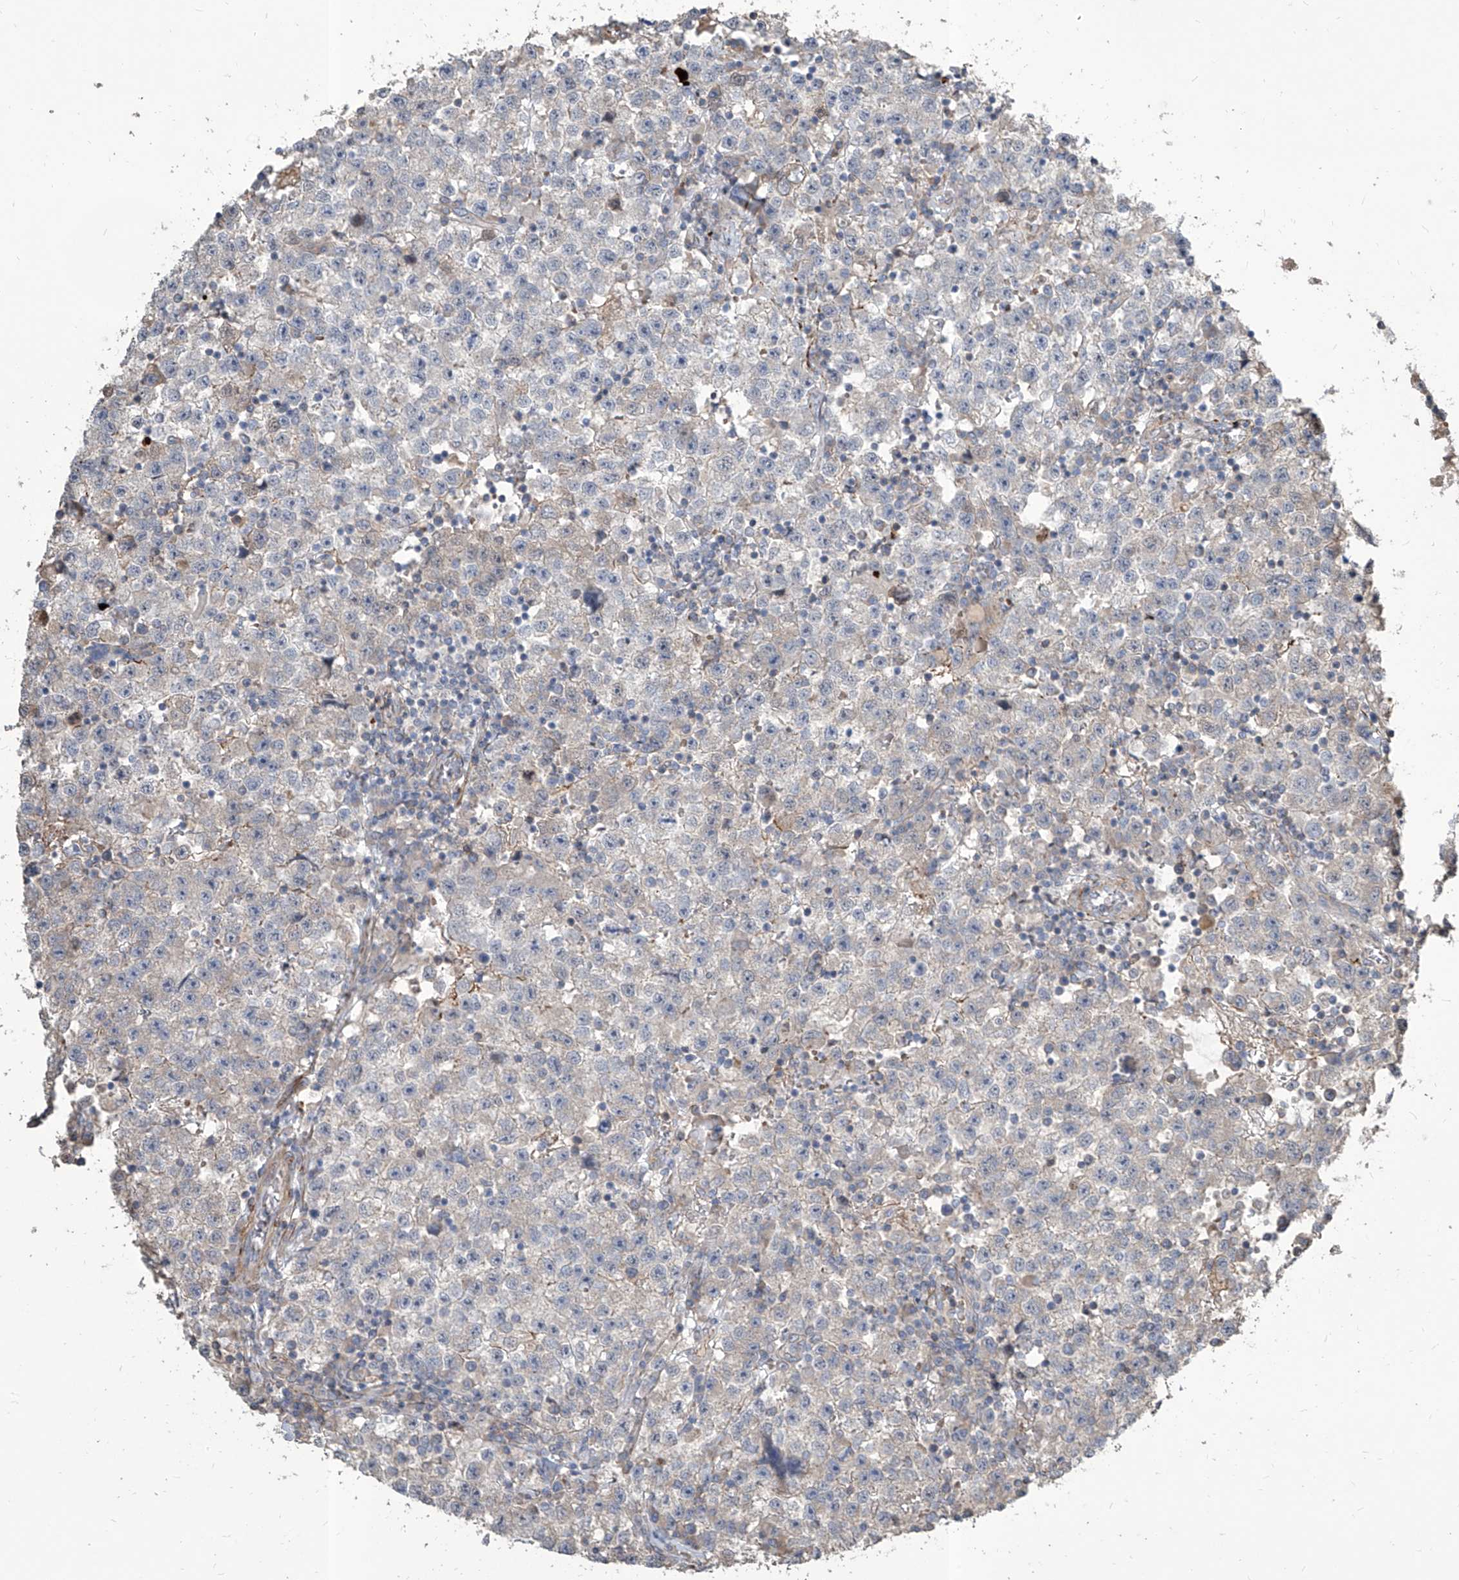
{"staining": {"intensity": "negative", "quantity": "none", "location": "none"}, "tissue": "testis cancer", "cell_type": "Tumor cells", "image_type": "cancer", "snomed": [{"axis": "morphology", "description": "Seminoma, NOS"}, {"axis": "topography", "description": "Testis"}], "caption": "IHC of testis cancer reveals no staining in tumor cells. Nuclei are stained in blue.", "gene": "FAM83B", "patient": {"sex": "male", "age": 22}}